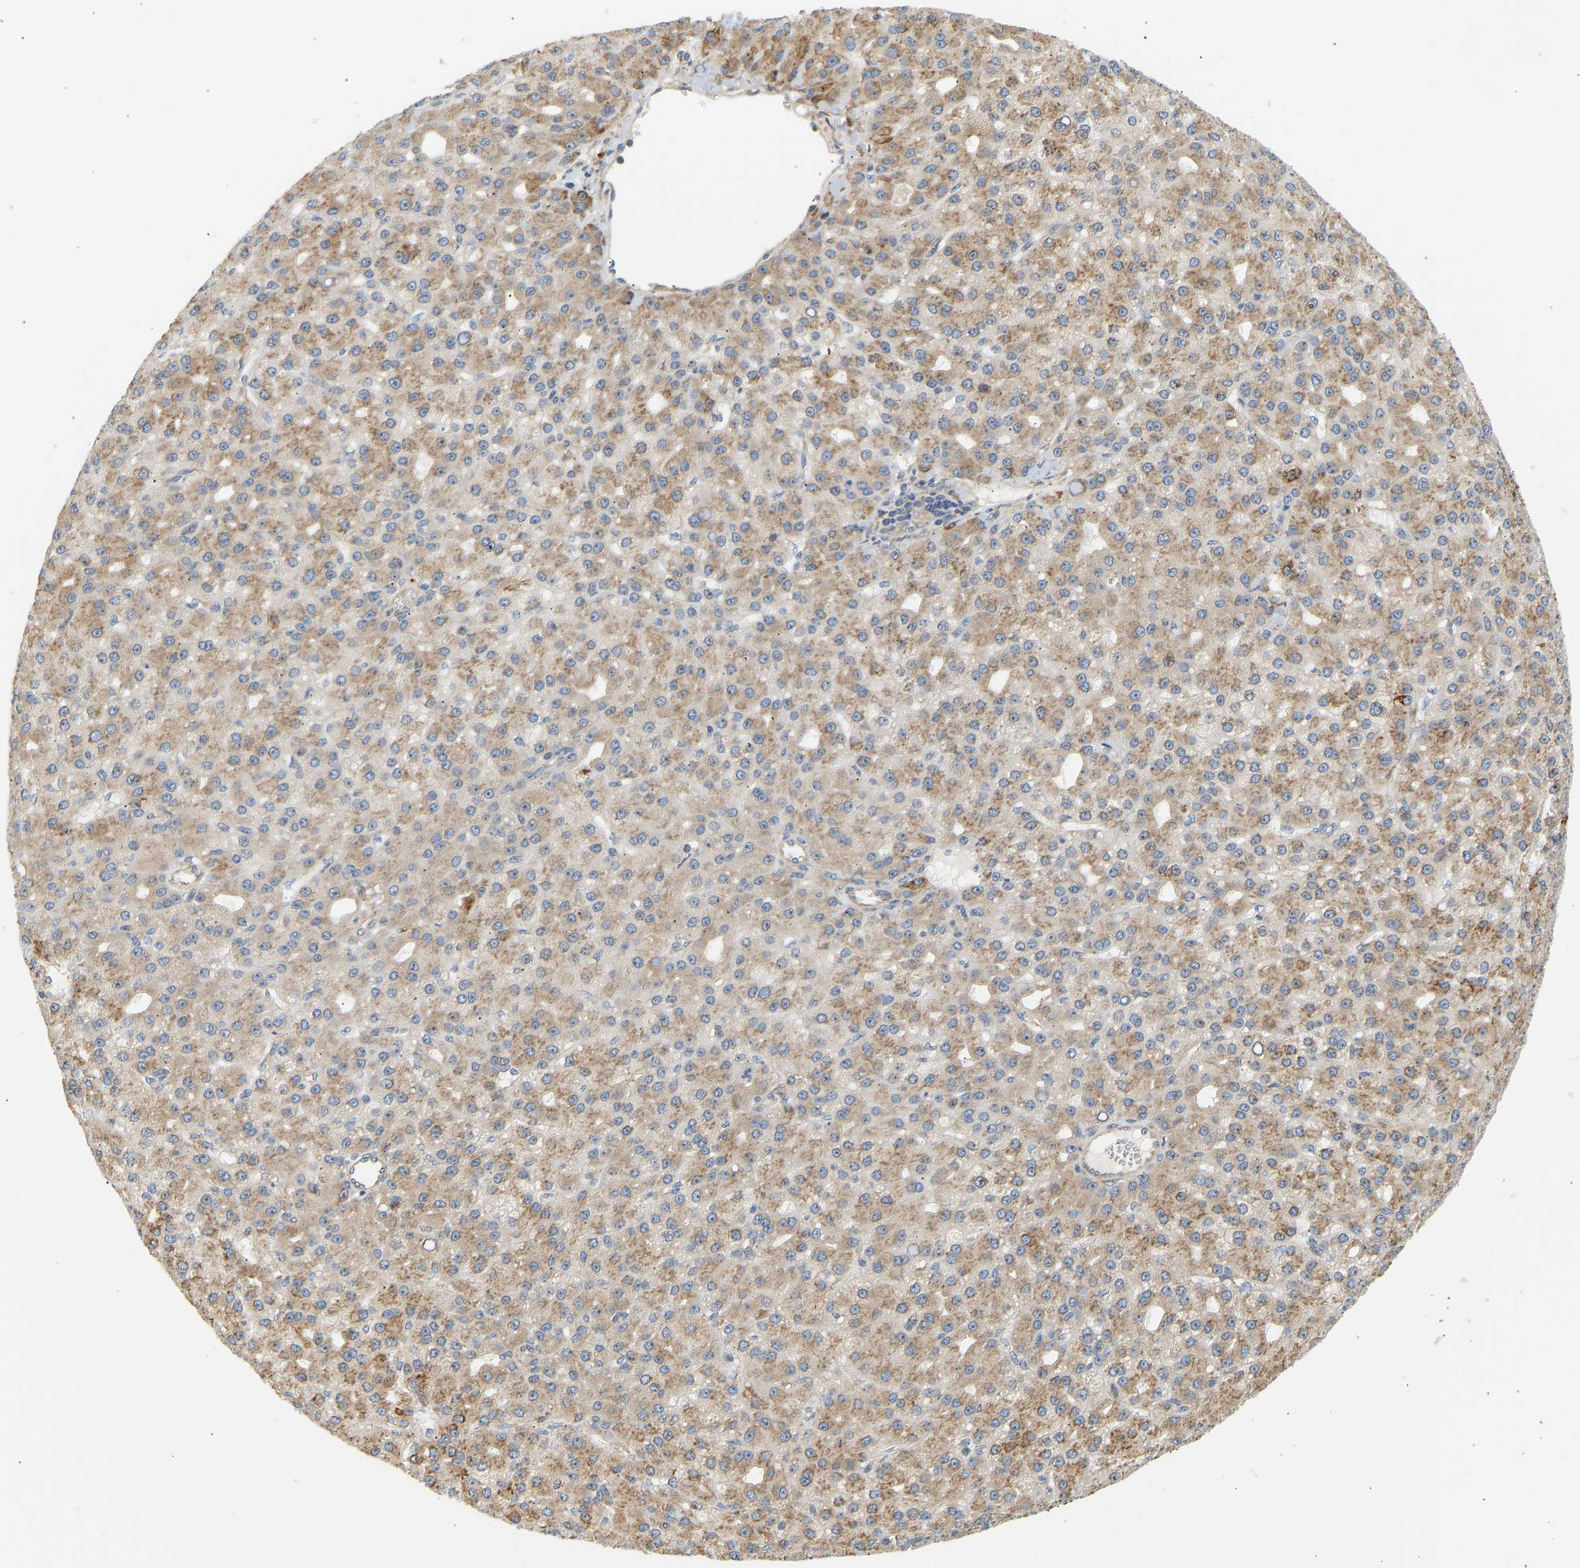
{"staining": {"intensity": "moderate", "quantity": ">75%", "location": "cytoplasmic/membranous"}, "tissue": "liver cancer", "cell_type": "Tumor cells", "image_type": "cancer", "snomed": [{"axis": "morphology", "description": "Carcinoma, Hepatocellular, NOS"}, {"axis": "topography", "description": "Liver"}], "caption": "DAB (3,3'-diaminobenzidine) immunohistochemical staining of liver hepatocellular carcinoma displays moderate cytoplasmic/membranous protein positivity in approximately >75% of tumor cells.", "gene": "RPS14", "patient": {"sex": "male", "age": 67}}